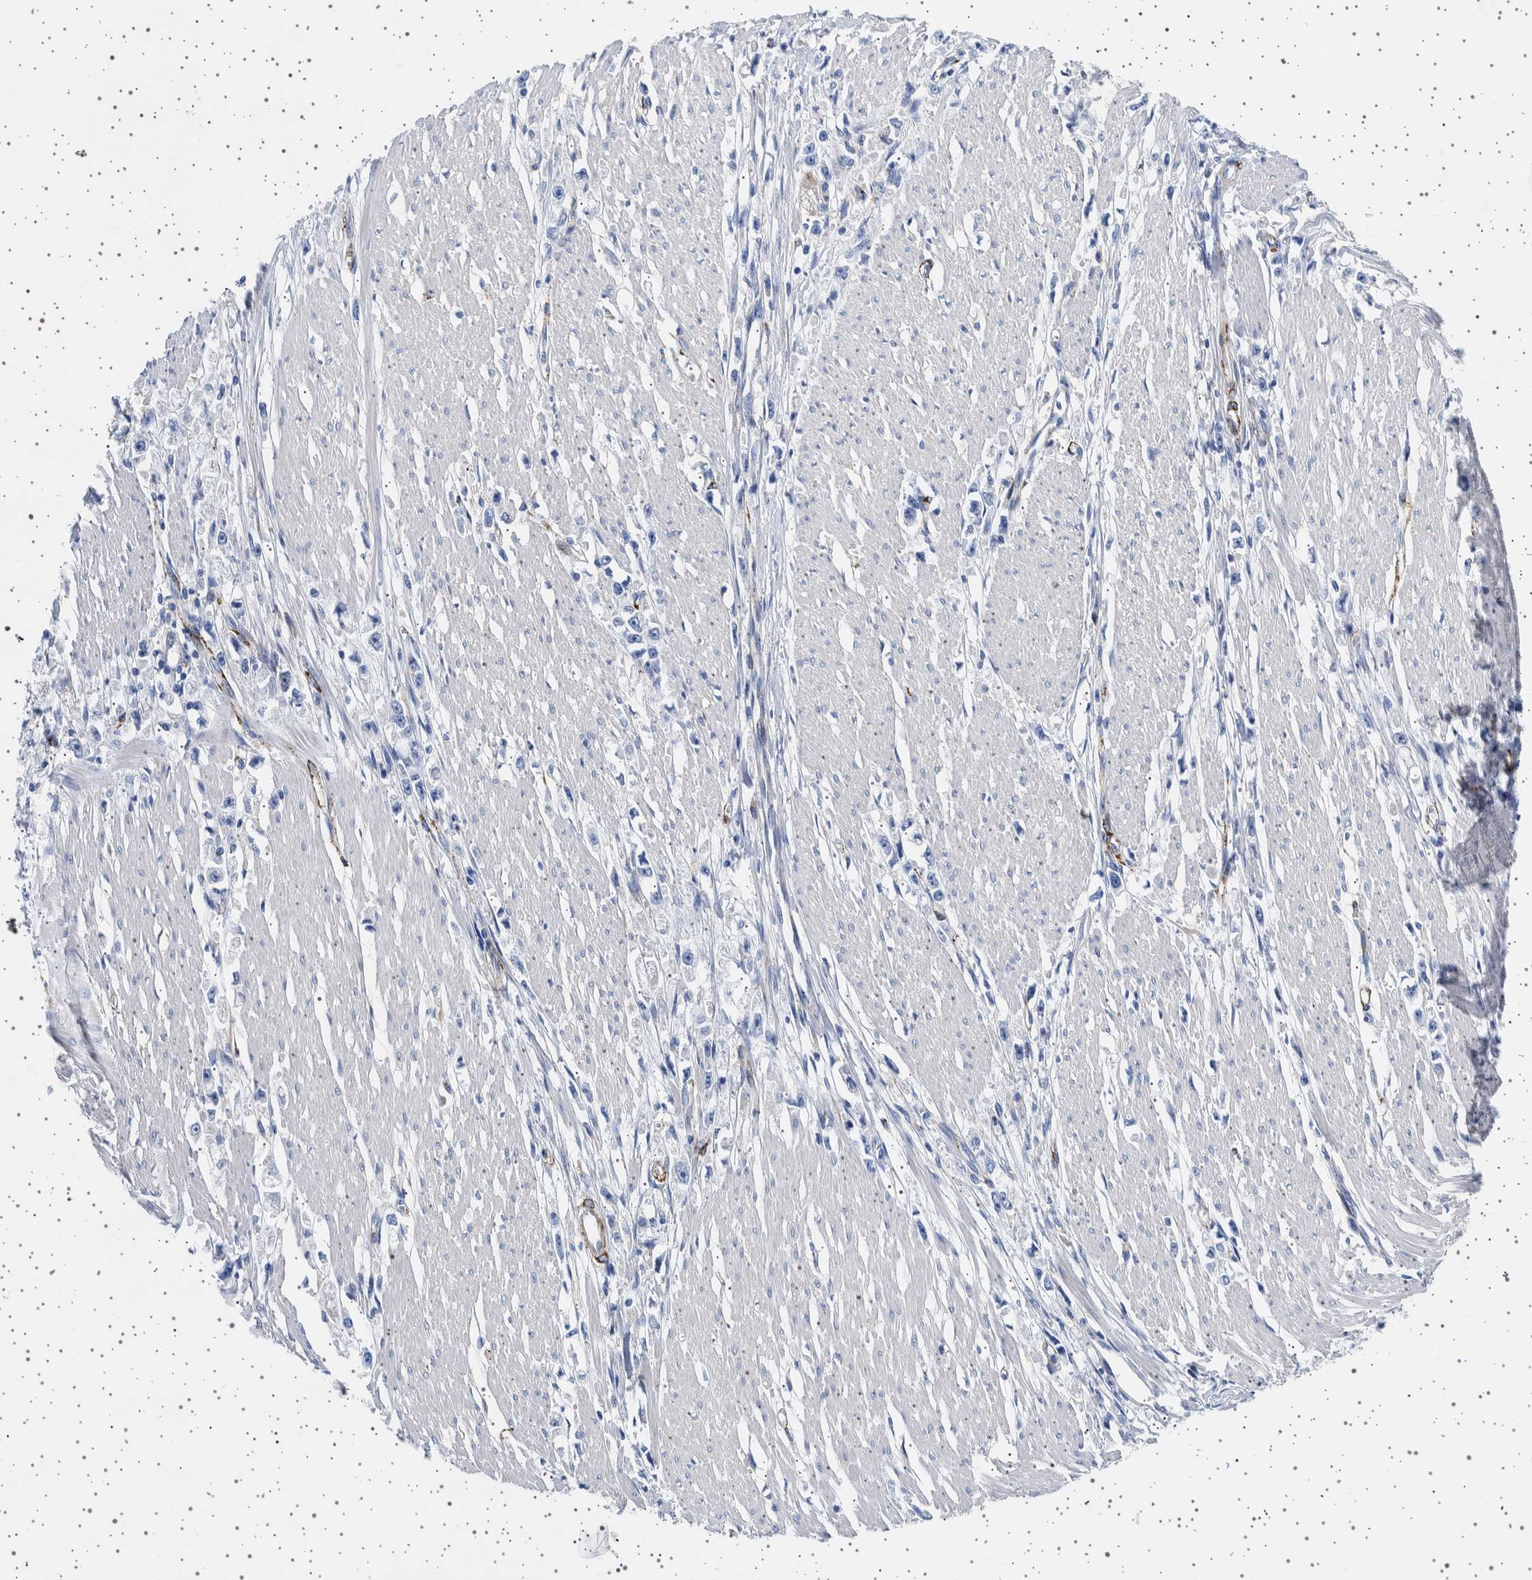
{"staining": {"intensity": "negative", "quantity": "none", "location": "none"}, "tissue": "stomach cancer", "cell_type": "Tumor cells", "image_type": "cancer", "snomed": [{"axis": "morphology", "description": "Adenocarcinoma, NOS"}, {"axis": "topography", "description": "Stomach"}], "caption": "Tumor cells are negative for protein expression in human stomach cancer.", "gene": "SEPTIN4", "patient": {"sex": "female", "age": 59}}